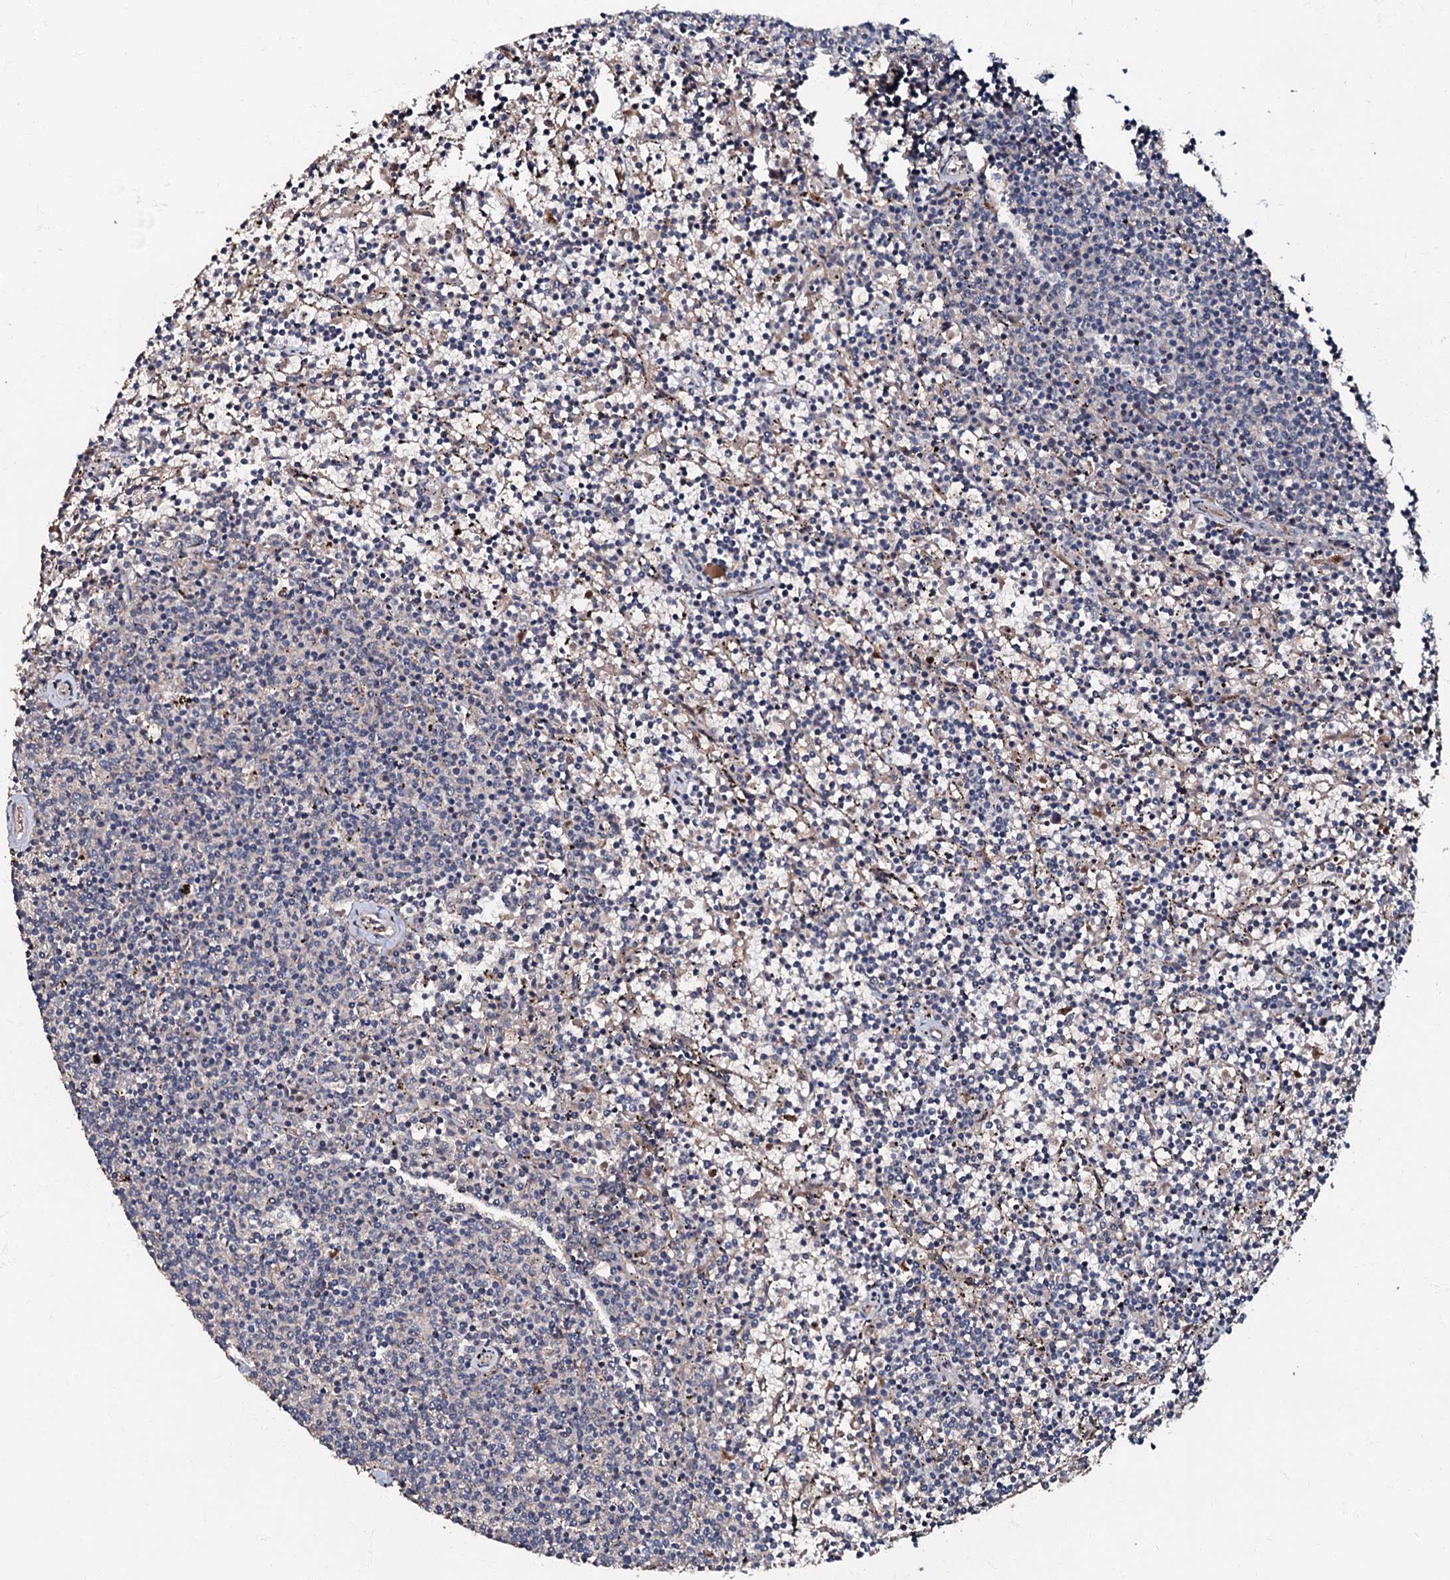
{"staining": {"intensity": "negative", "quantity": "none", "location": "none"}, "tissue": "lymphoma", "cell_type": "Tumor cells", "image_type": "cancer", "snomed": [{"axis": "morphology", "description": "Malignant lymphoma, non-Hodgkin's type, Low grade"}, {"axis": "topography", "description": "Spleen"}], "caption": "DAB immunohistochemical staining of lymphoma displays no significant expression in tumor cells.", "gene": "MANSC4", "patient": {"sex": "female", "age": 50}}